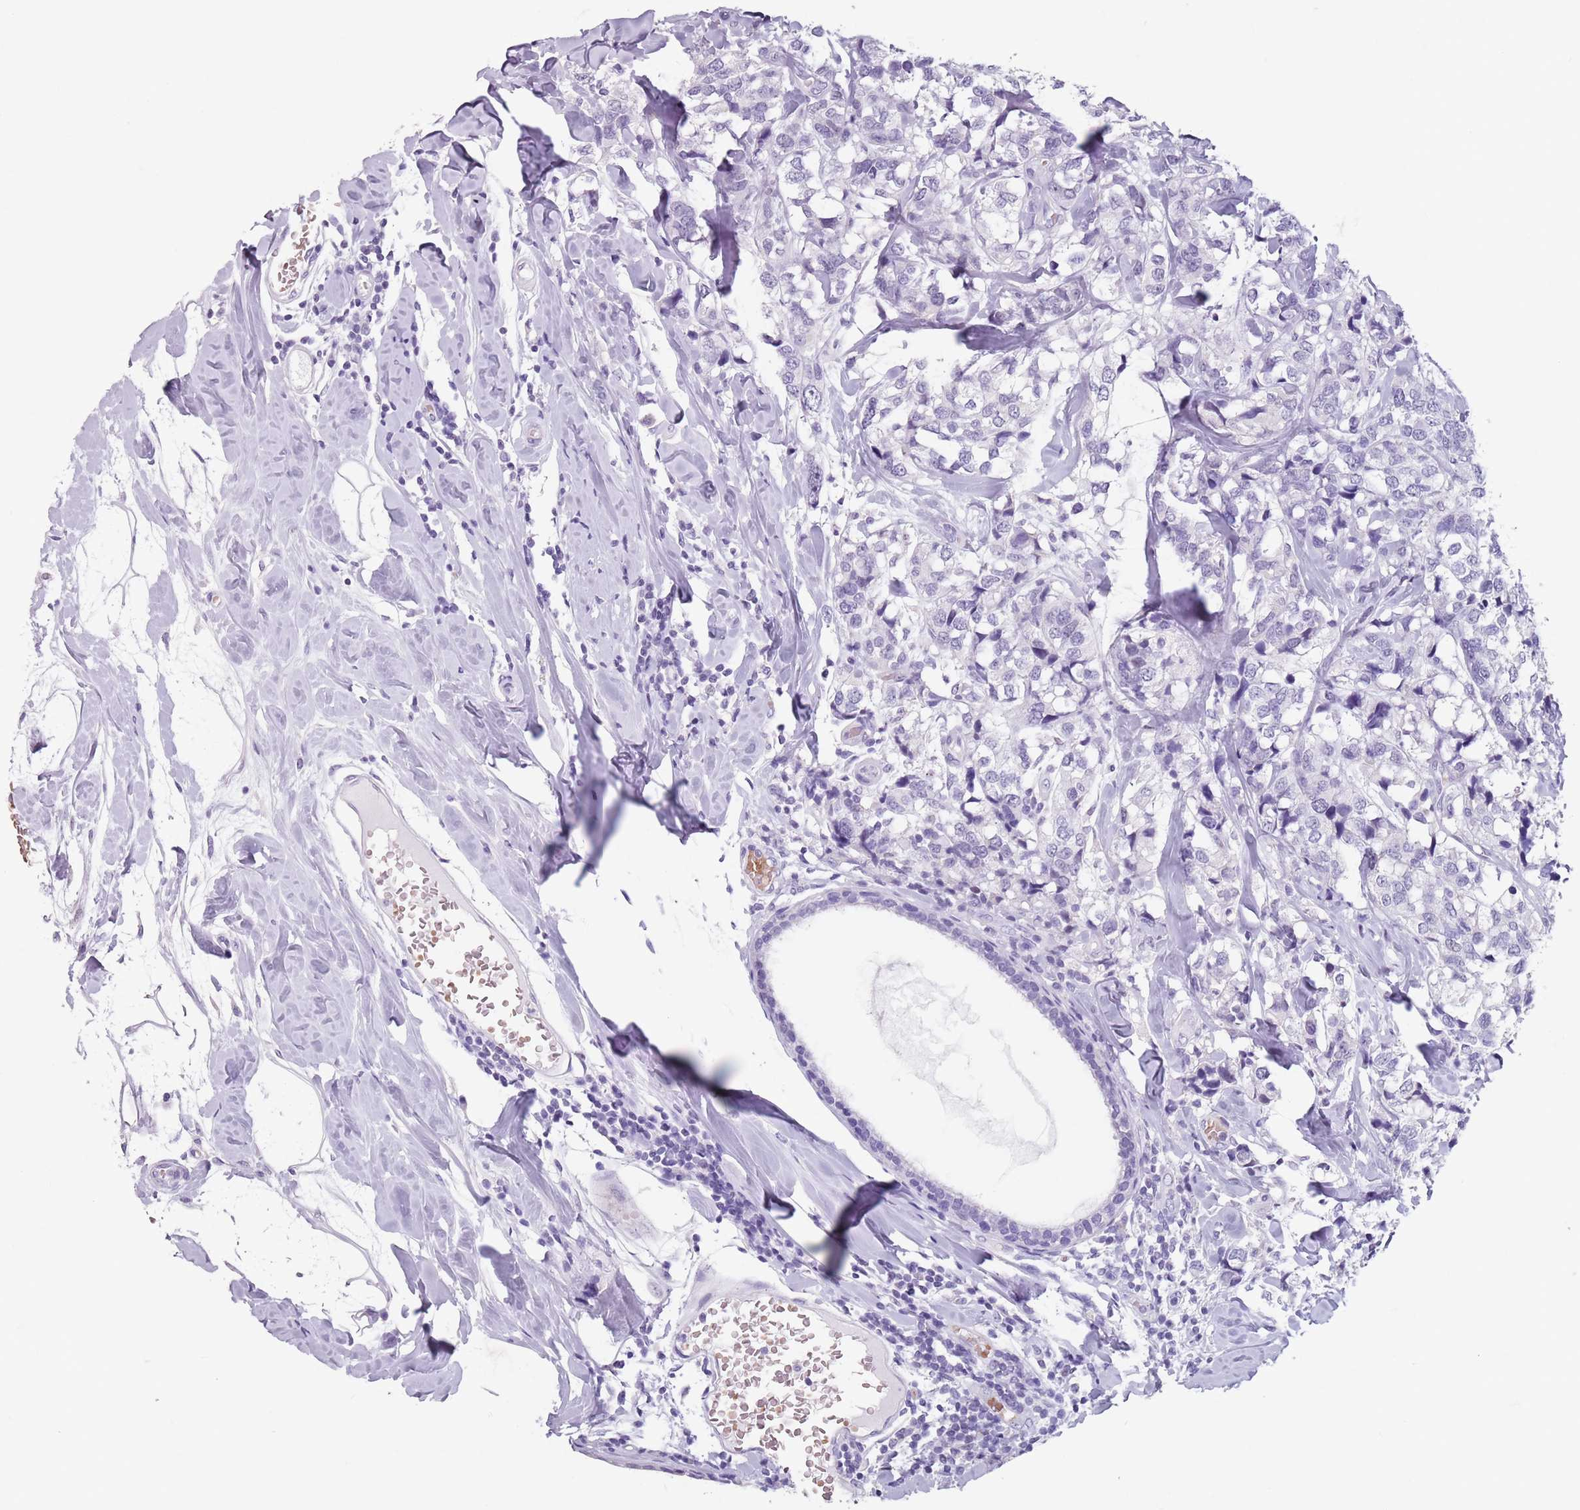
{"staining": {"intensity": "negative", "quantity": "none", "location": "none"}, "tissue": "breast cancer", "cell_type": "Tumor cells", "image_type": "cancer", "snomed": [{"axis": "morphology", "description": "Lobular carcinoma"}, {"axis": "topography", "description": "Breast"}], "caption": "Tumor cells show no significant staining in breast cancer. Nuclei are stained in blue.", "gene": "SPESP1", "patient": {"sex": "female", "age": 59}}